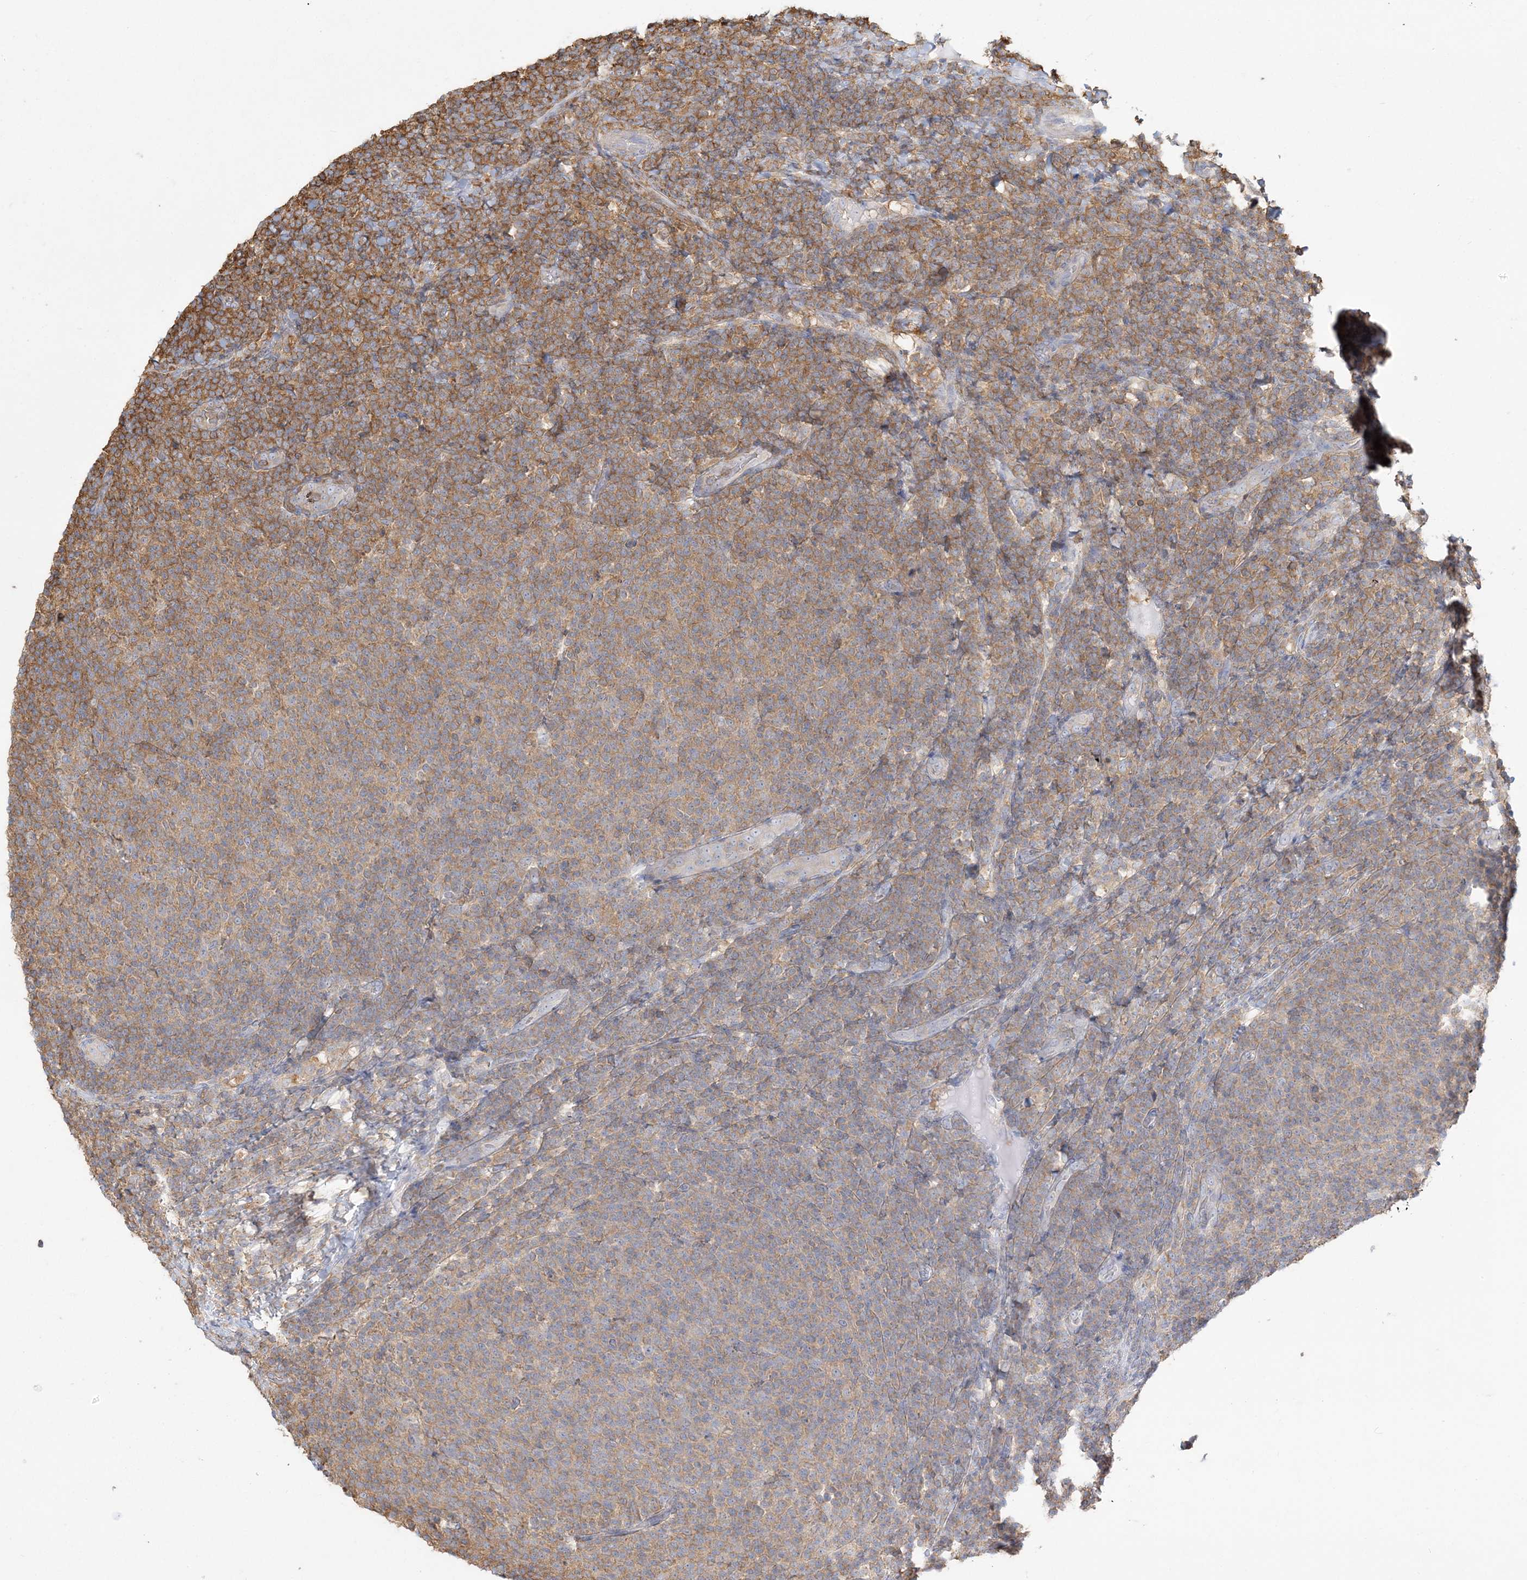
{"staining": {"intensity": "moderate", "quantity": ">75%", "location": "cytoplasmic/membranous"}, "tissue": "lymphoma", "cell_type": "Tumor cells", "image_type": "cancer", "snomed": [{"axis": "morphology", "description": "Malignant lymphoma, non-Hodgkin's type, Low grade"}, {"axis": "topography", "description": "Lymph node"}], "caption": "This histopathology image displays immunohistochemistry (IHC) staining of malignant lymphoma, non-Hodgkin's type (low-grade), with medium moderate cytoplasmic/membranous staining in about >75% of tumor cells.", "gene": "ANKS1A", "patient": {"sex": "male", "age": 66}}